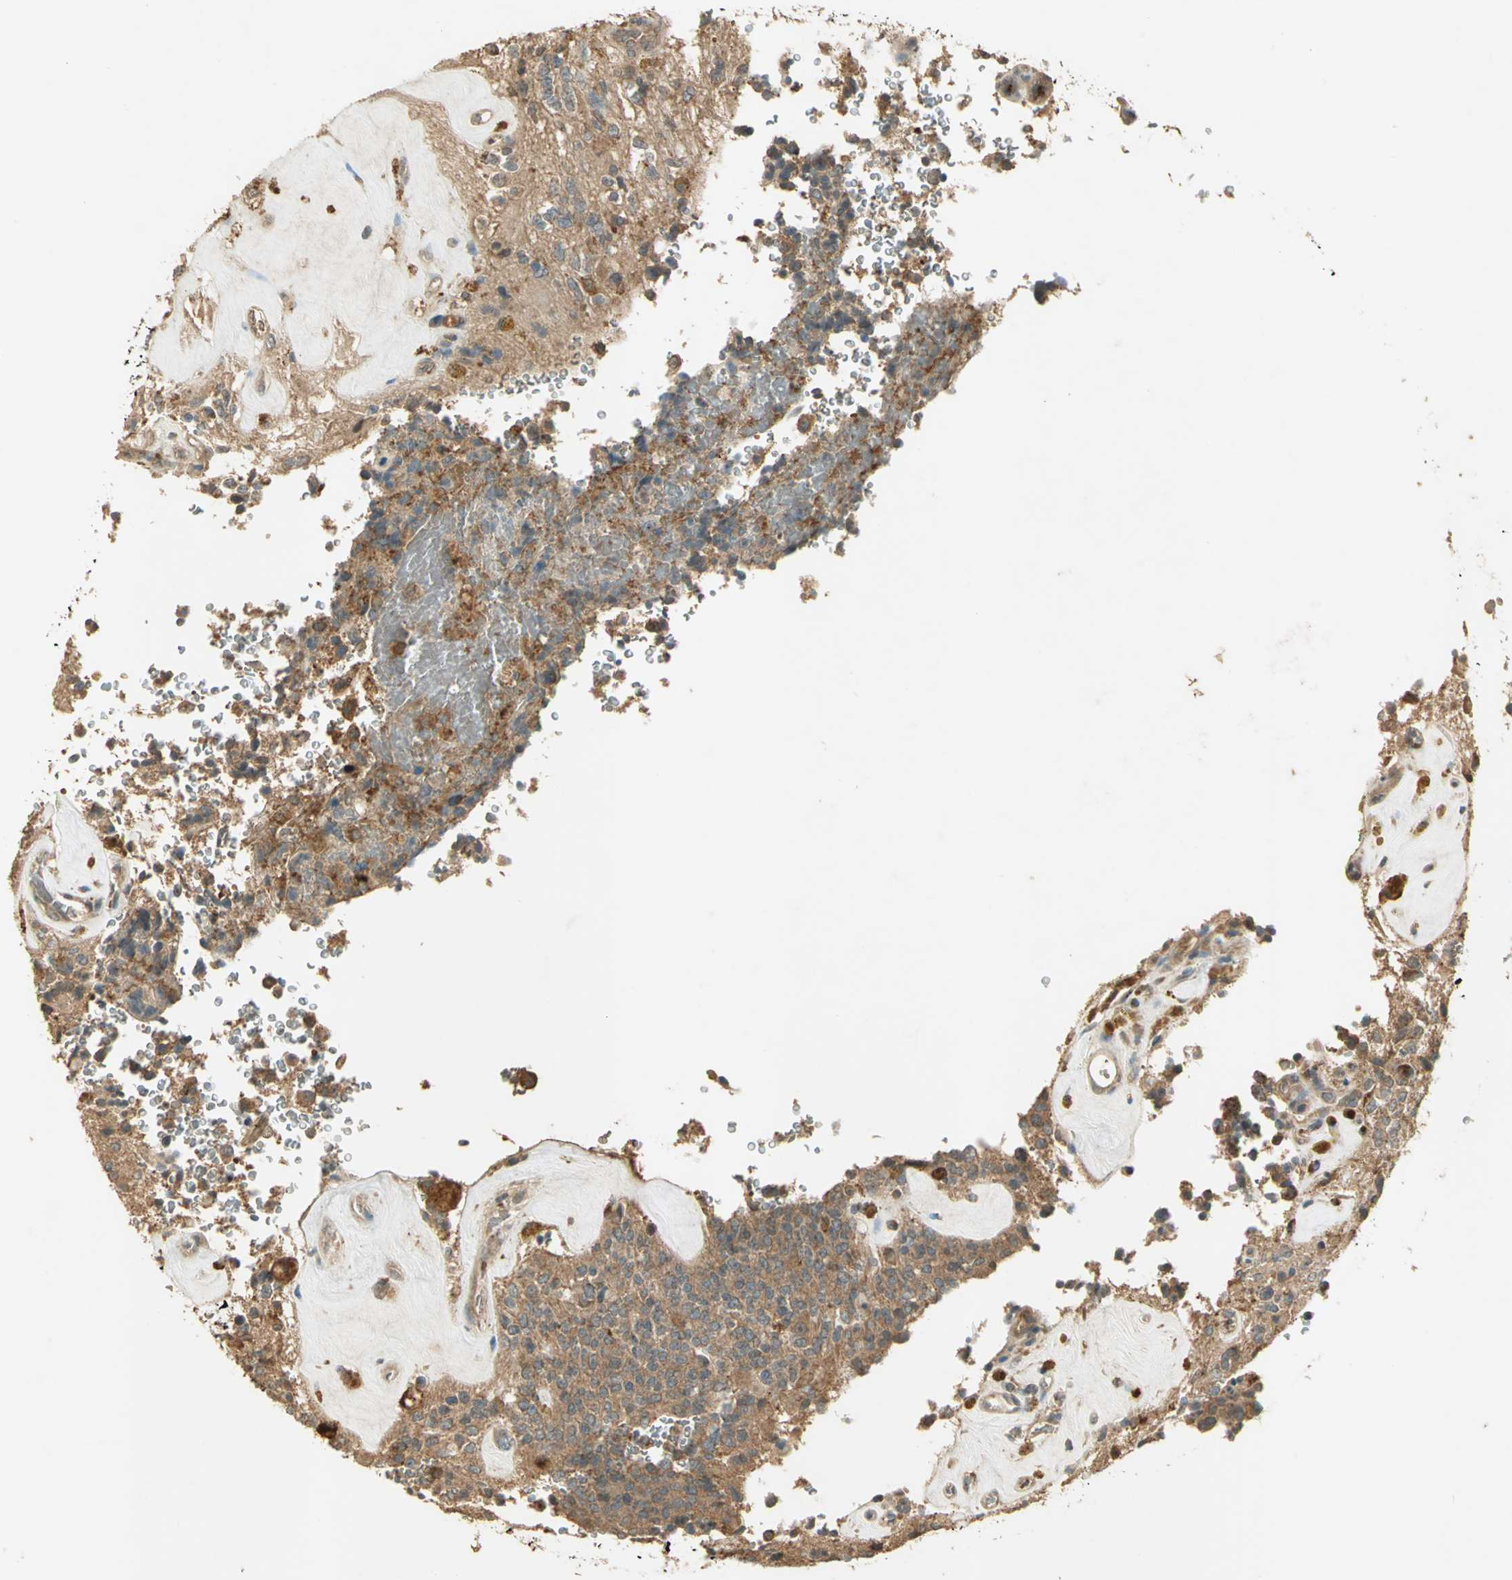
{"staining": {"intensity": "moderate", "quantity": ">75%", "location": "cytoplasmic/membranous"}, "tissue": "glioma", "cell_type": "Tumor cells", "image_type": "cancer", "snomed": [{"axis": "morphology", "description": "Glioma, malignant, High grade"}, {"axis": "topography", "description": "pancreas cauda"}], "caption": "Immunohistochemical staining of glioma shows moderate cytoplasmic/membranous protein staining in approximately >75% of tumor cells. (DAB (3,3'-diaminobenzidine) IHC with brightfield microscopy, high magnification).", "gene": "KEAP1", "patient": {"sex": "male", "age": 60}}